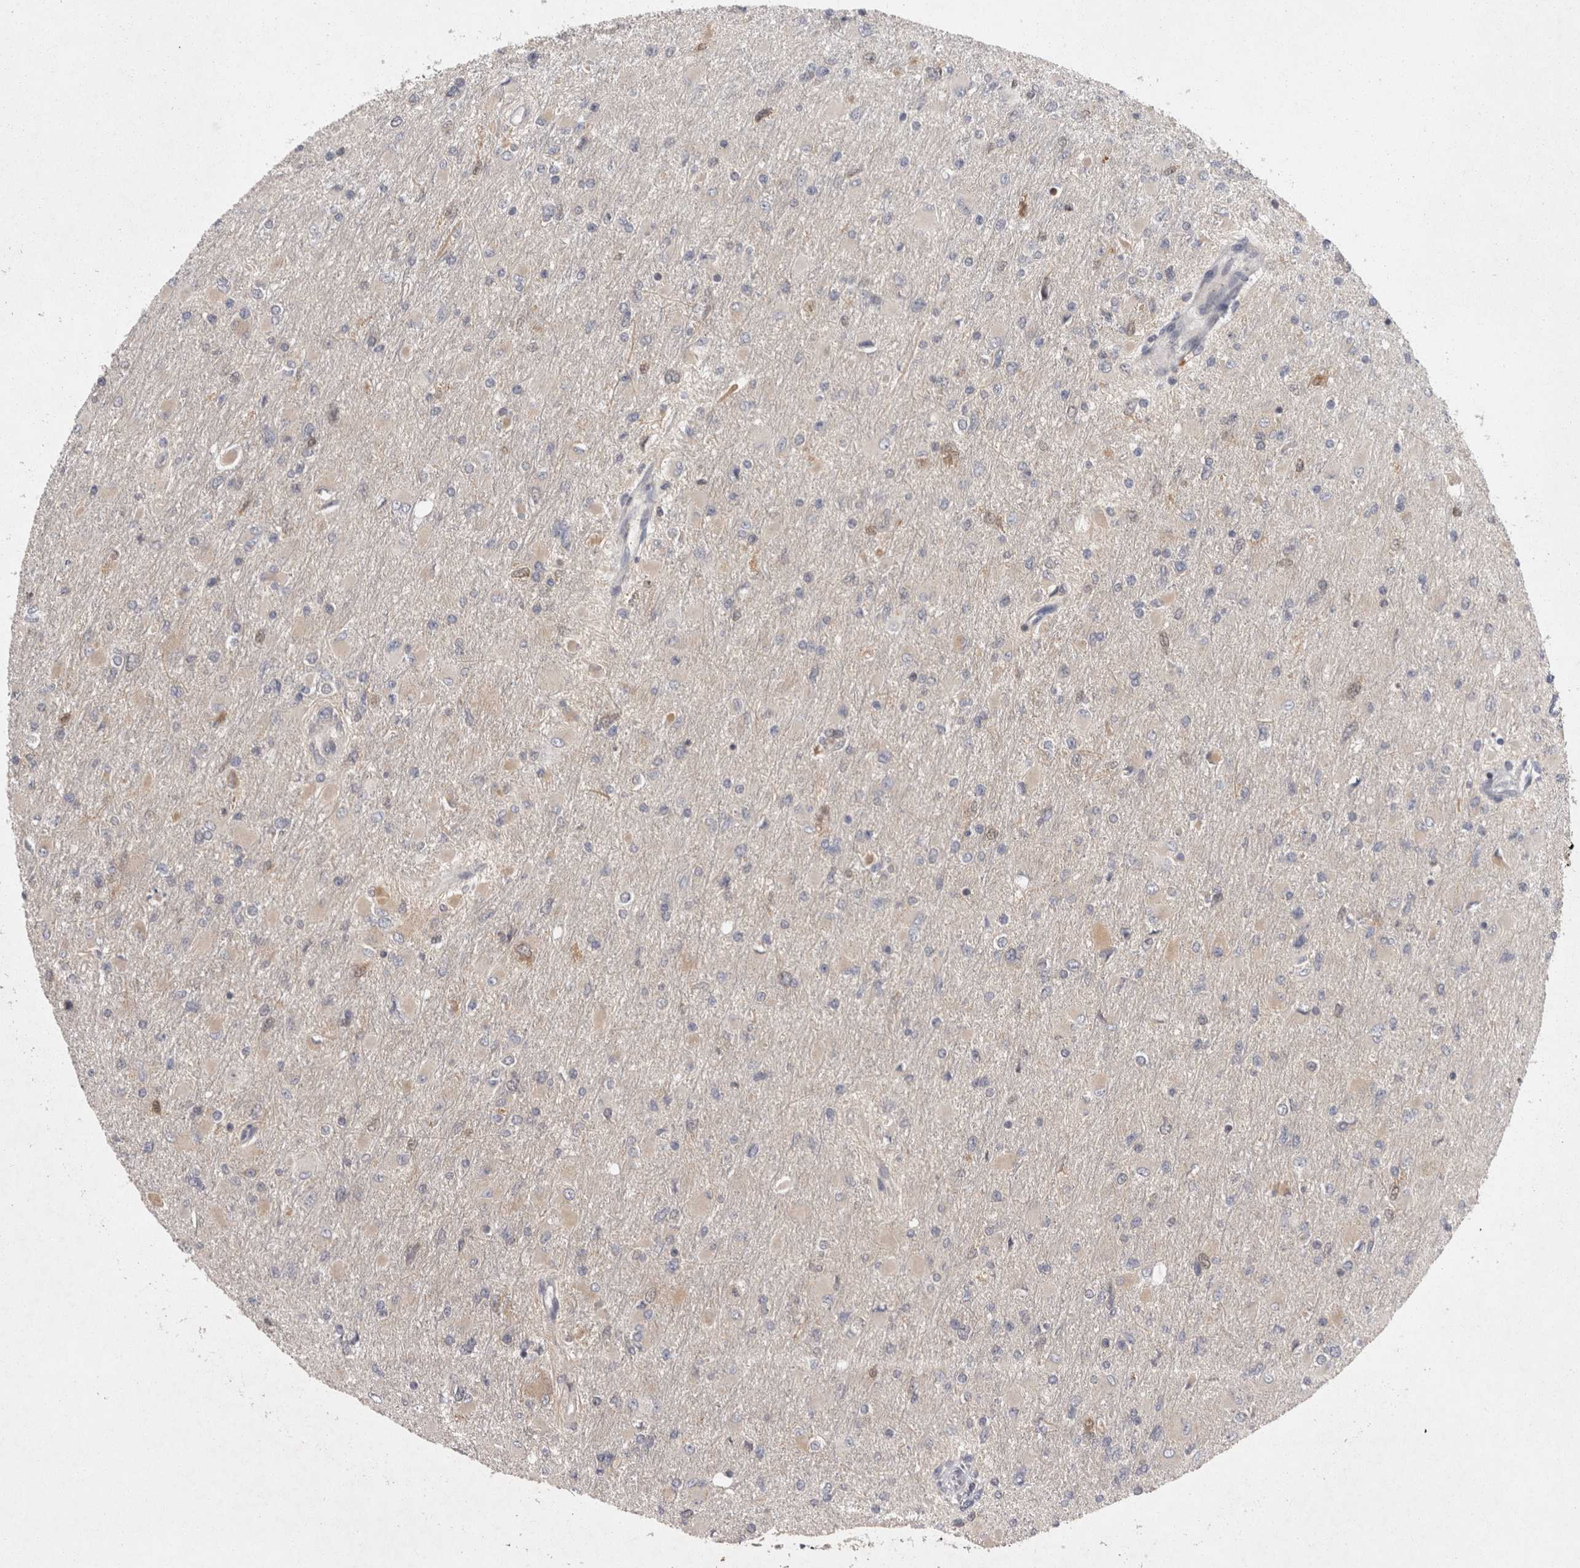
{"staining": {"intensity": "weak", "quantity": "<25%", "location": "cytoplasmic/membranous"}, "tissue": "glioma", "cell_type": "Tumor cells", "image_type": "cancer", "snomed": [{"axis": "morphology", "description": "Glioma, malignant, High grade"}, {"axis": "topography", "description": "Cerebral cortex"}], "caption": "A high-resolution micrograph shows IHC staining of glioma, which exhibits no significant expression in tumor cells. The staining is performed using DAB (3,3'-diaminobenzidine) brown chromogen with nuclei counter-stained in using hematoxylin.", "gene": "ACAT2", "patient": {"sex": "female", "age": 36}}